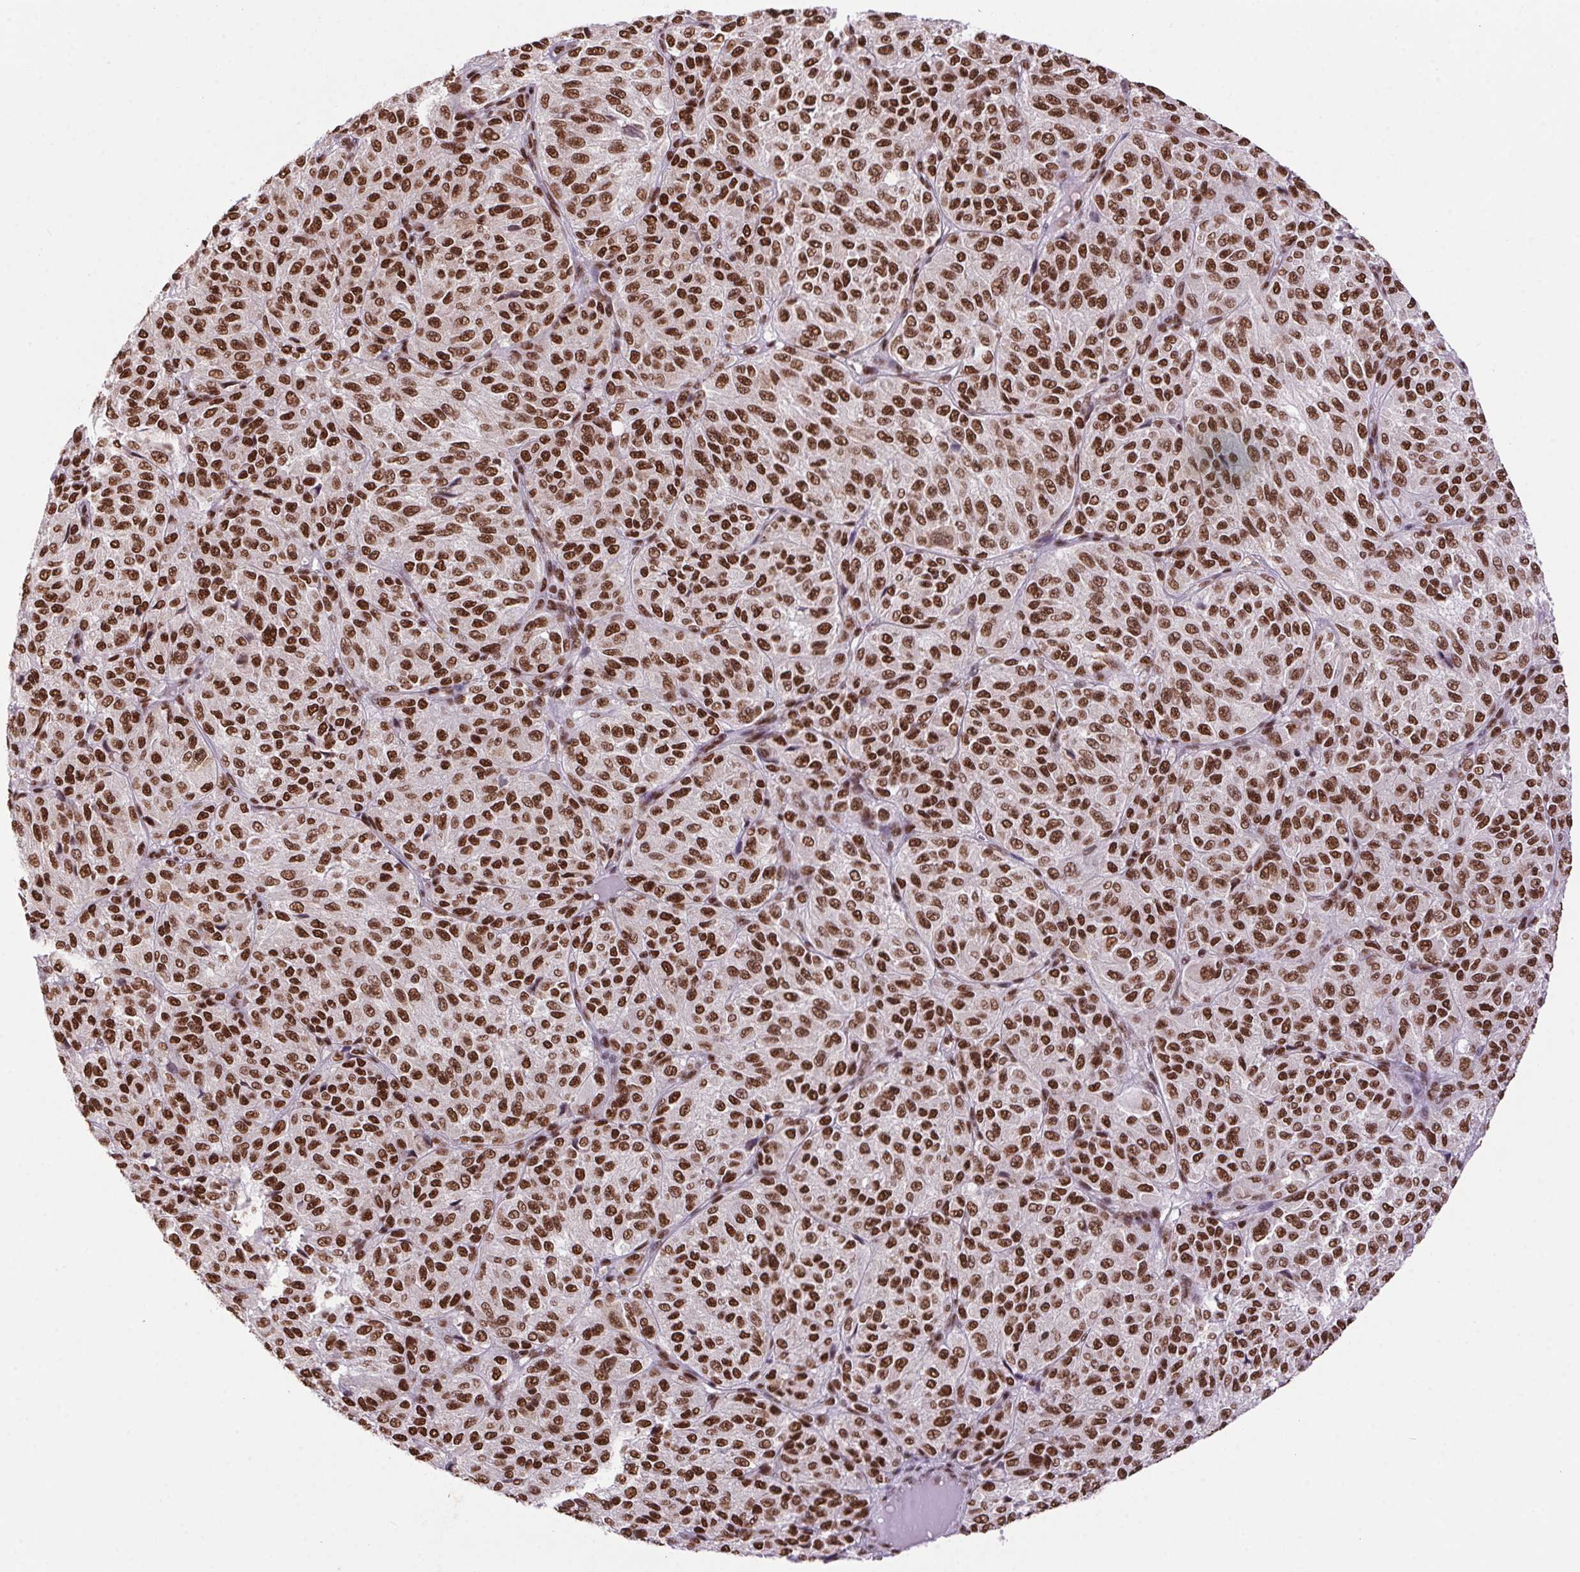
{"staining": {"intensity": "strong", "quantity": ">75%", "location": "nuclear"}, "tissue": "melanoma", "cell_type": "Tumor cells", "image_type": "cancer", "snomed": [{"axis": "morphology", "description": "Malignant melanoma, Metastatic site"}, {"axis": "topography", "description": "Brain"}], "caption": "The immunohistochemical stain highlights strong nuclear expression in tumor cells of malignant melanoma (metastatic site) tissue.", "gene": "ZNF207", "patient": {"sex": "female", "age": 56}}